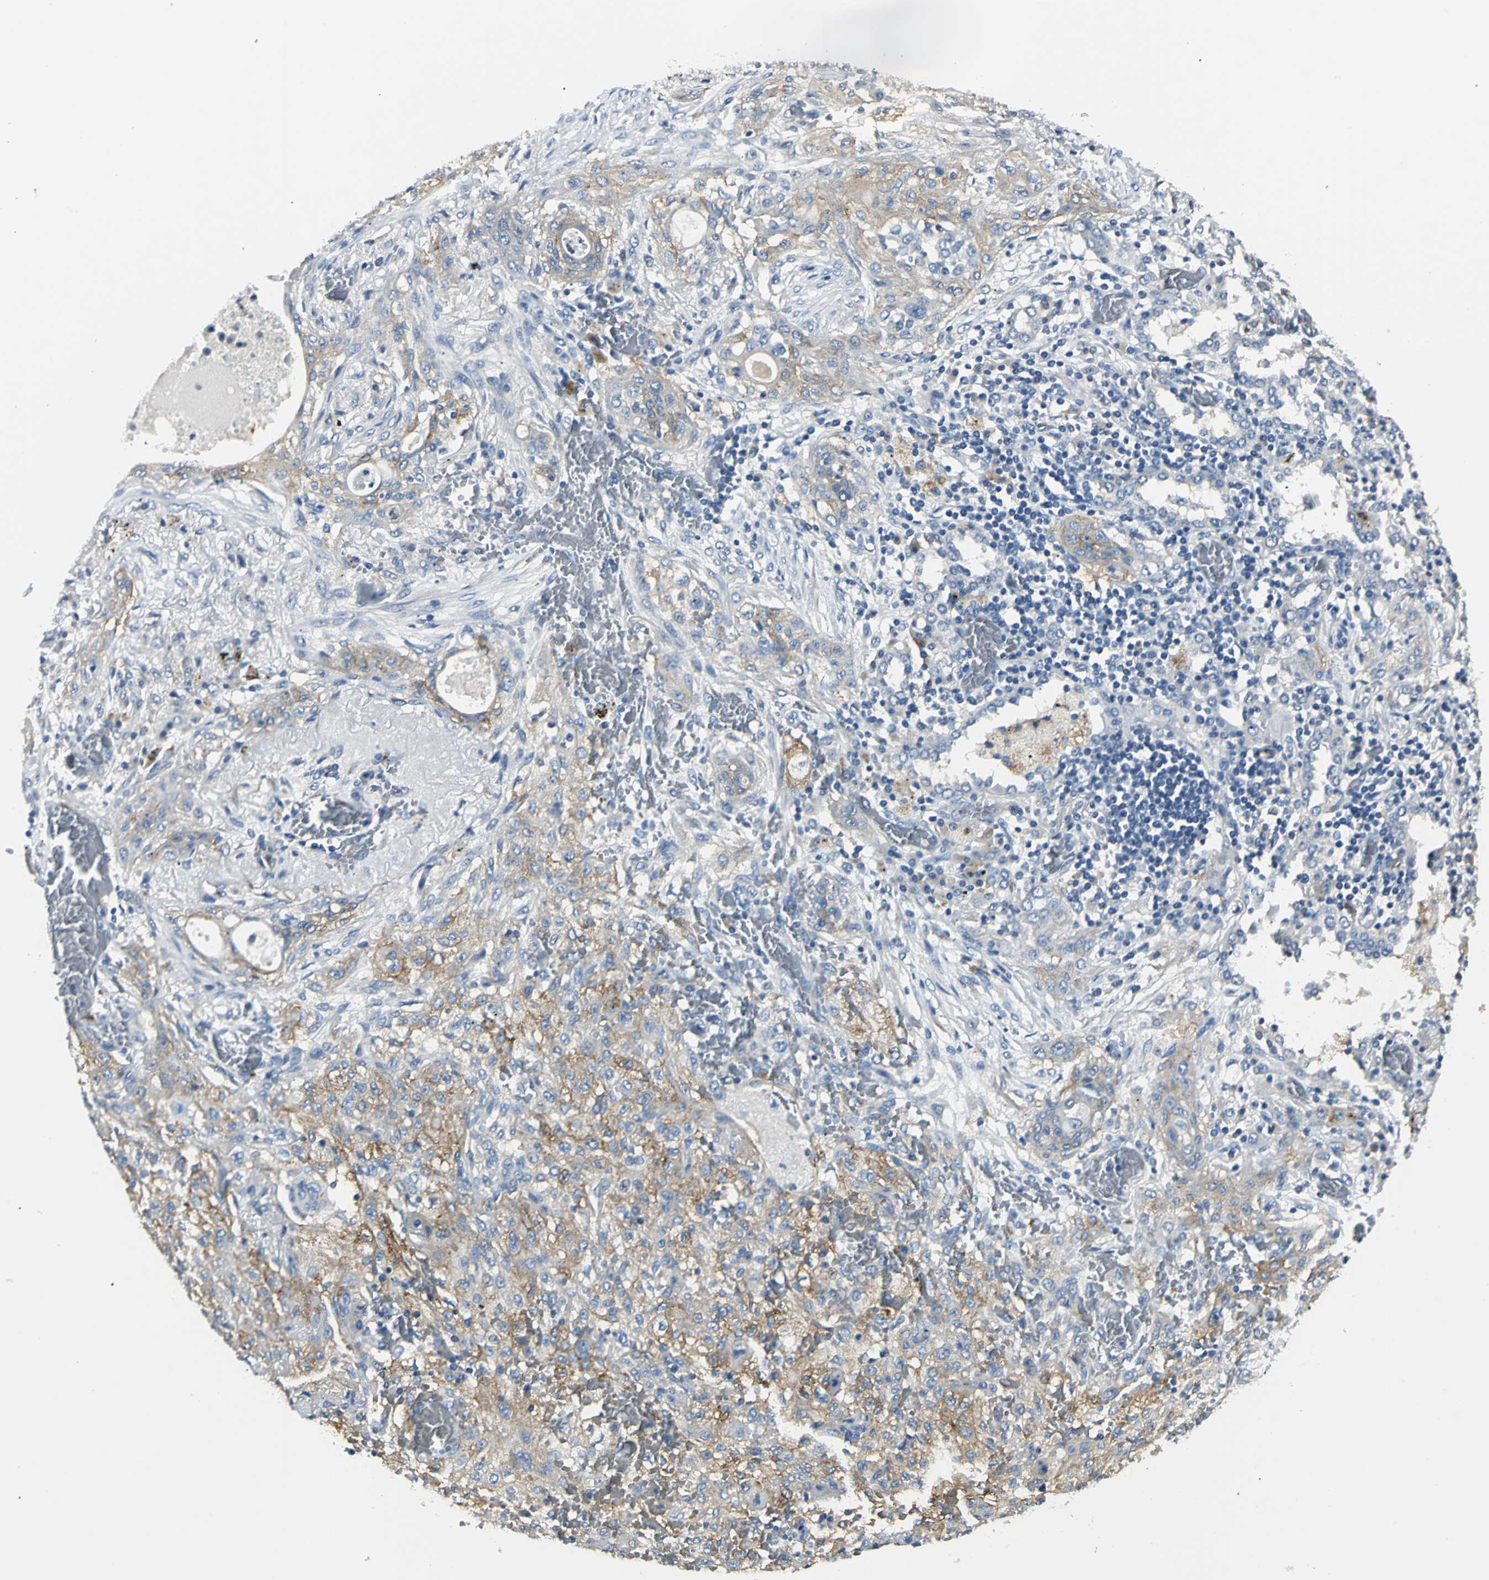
{"staining": {"intensity": "moderate", "quantity": "25%-75%", "location": "cytoplasmic/membranous"}, "tissue": "lung cancer", "cell_type": "Tumor cells", "image_type": "cancer", "snomed": [{"axis": "morphology", "description": "Squamous cell carcinoma, NOS"}, {"axis": "topography", "description": "Lung"}], "caption": "Protein expression analysis of human squamous cell carcinoma (lung) reveals moderate cytoplasmic/membranous expression in approximately 25%-75% of tumor cells.", "gene": "B3GNT2", "patient": {"sex": "female", "age": 47}}